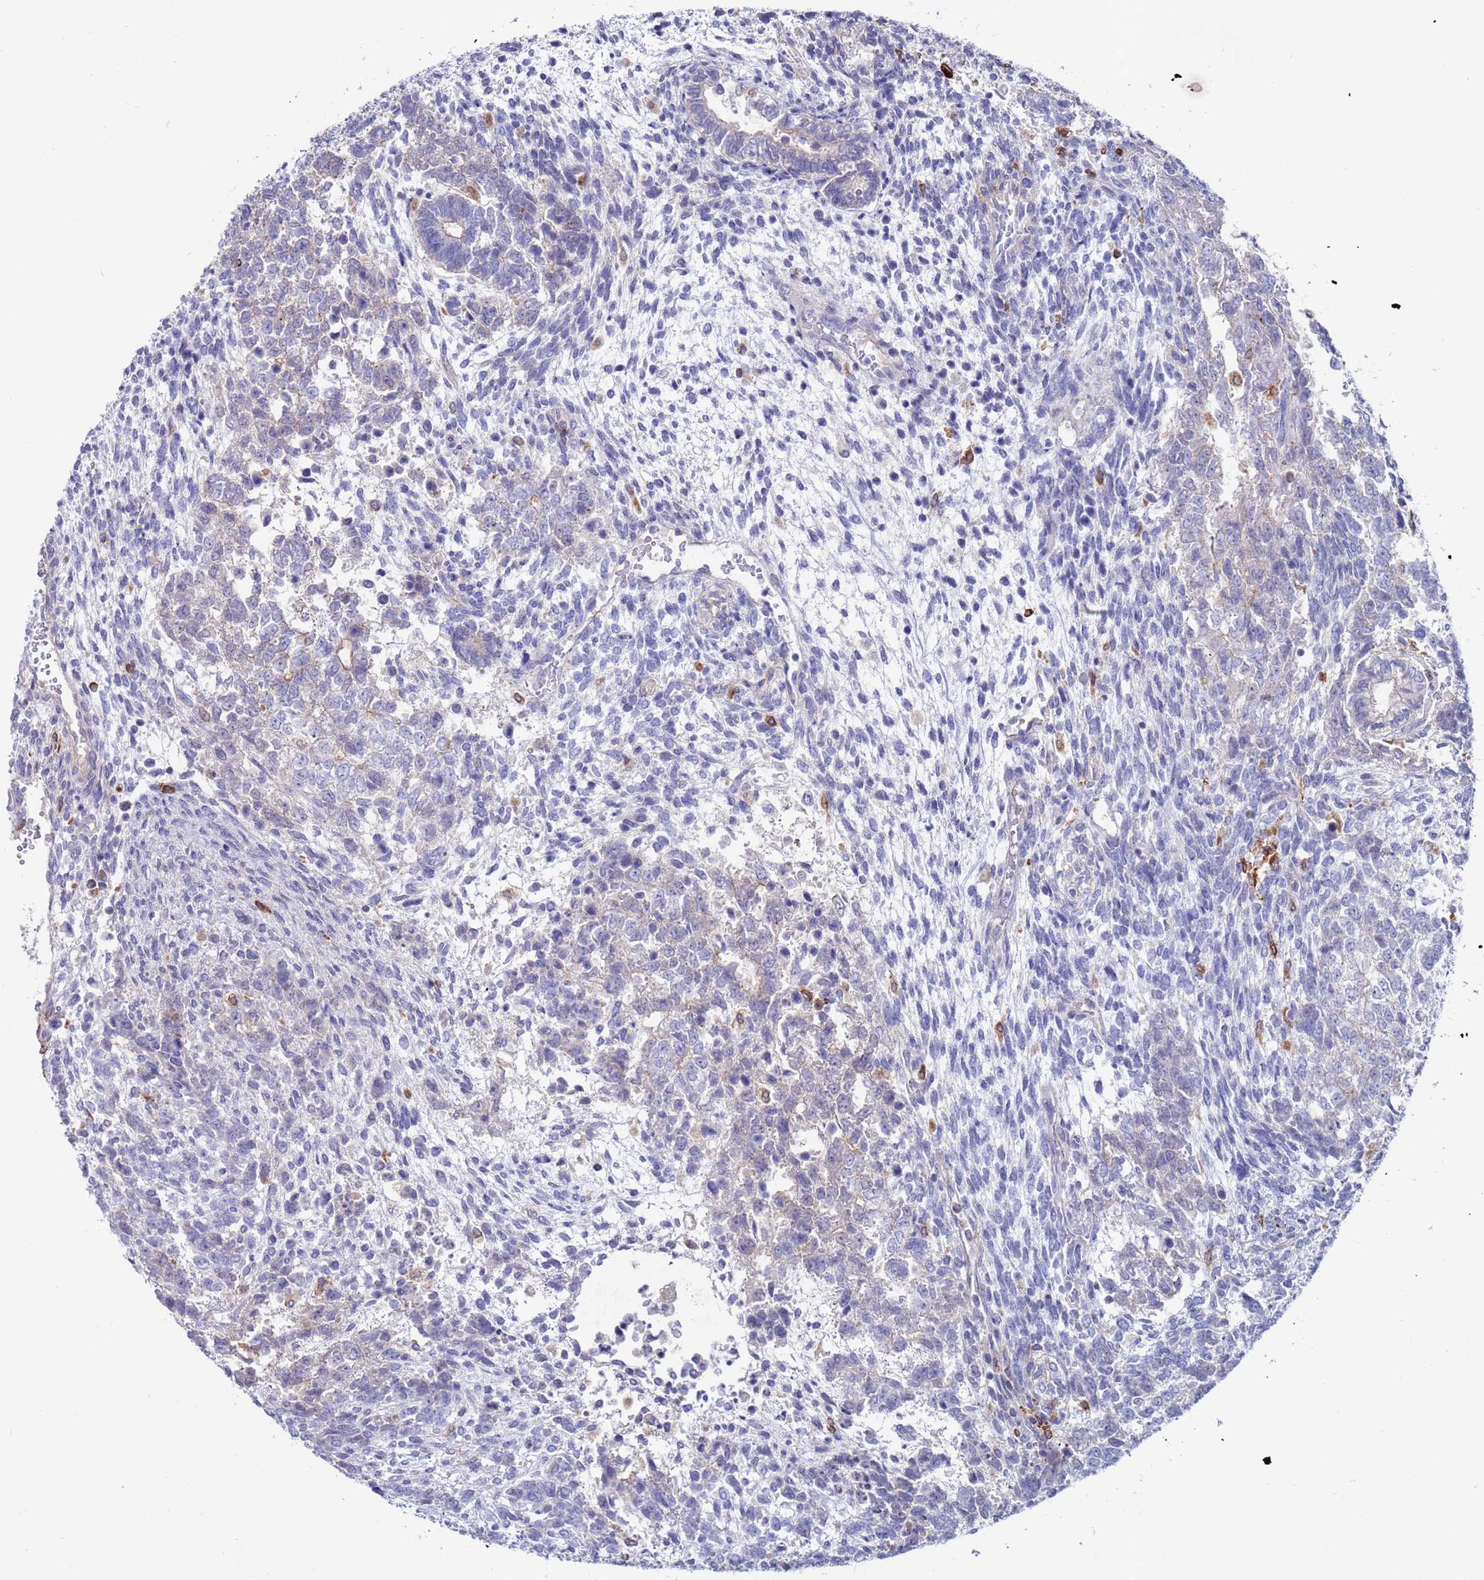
{"staining": {"intensity": "negative", "quantity": "none", "location": "none"}, "tissue": "testis cancer", "cell_type": "Tumor cells", "image_type": "cancer", "snomed": [{"axis": "morphology", "description": "Carcinoma, Embryonal, NOS"}, {"axis": "topography", "description": "Testis"}], "caption": "This is a histopathology image of IHC staining of testis cancer (embryonal carcinoma), which shows no expression in tumor cells.", "gene": "GREB1L", "patient": {"sex": "male", "age": 23}}